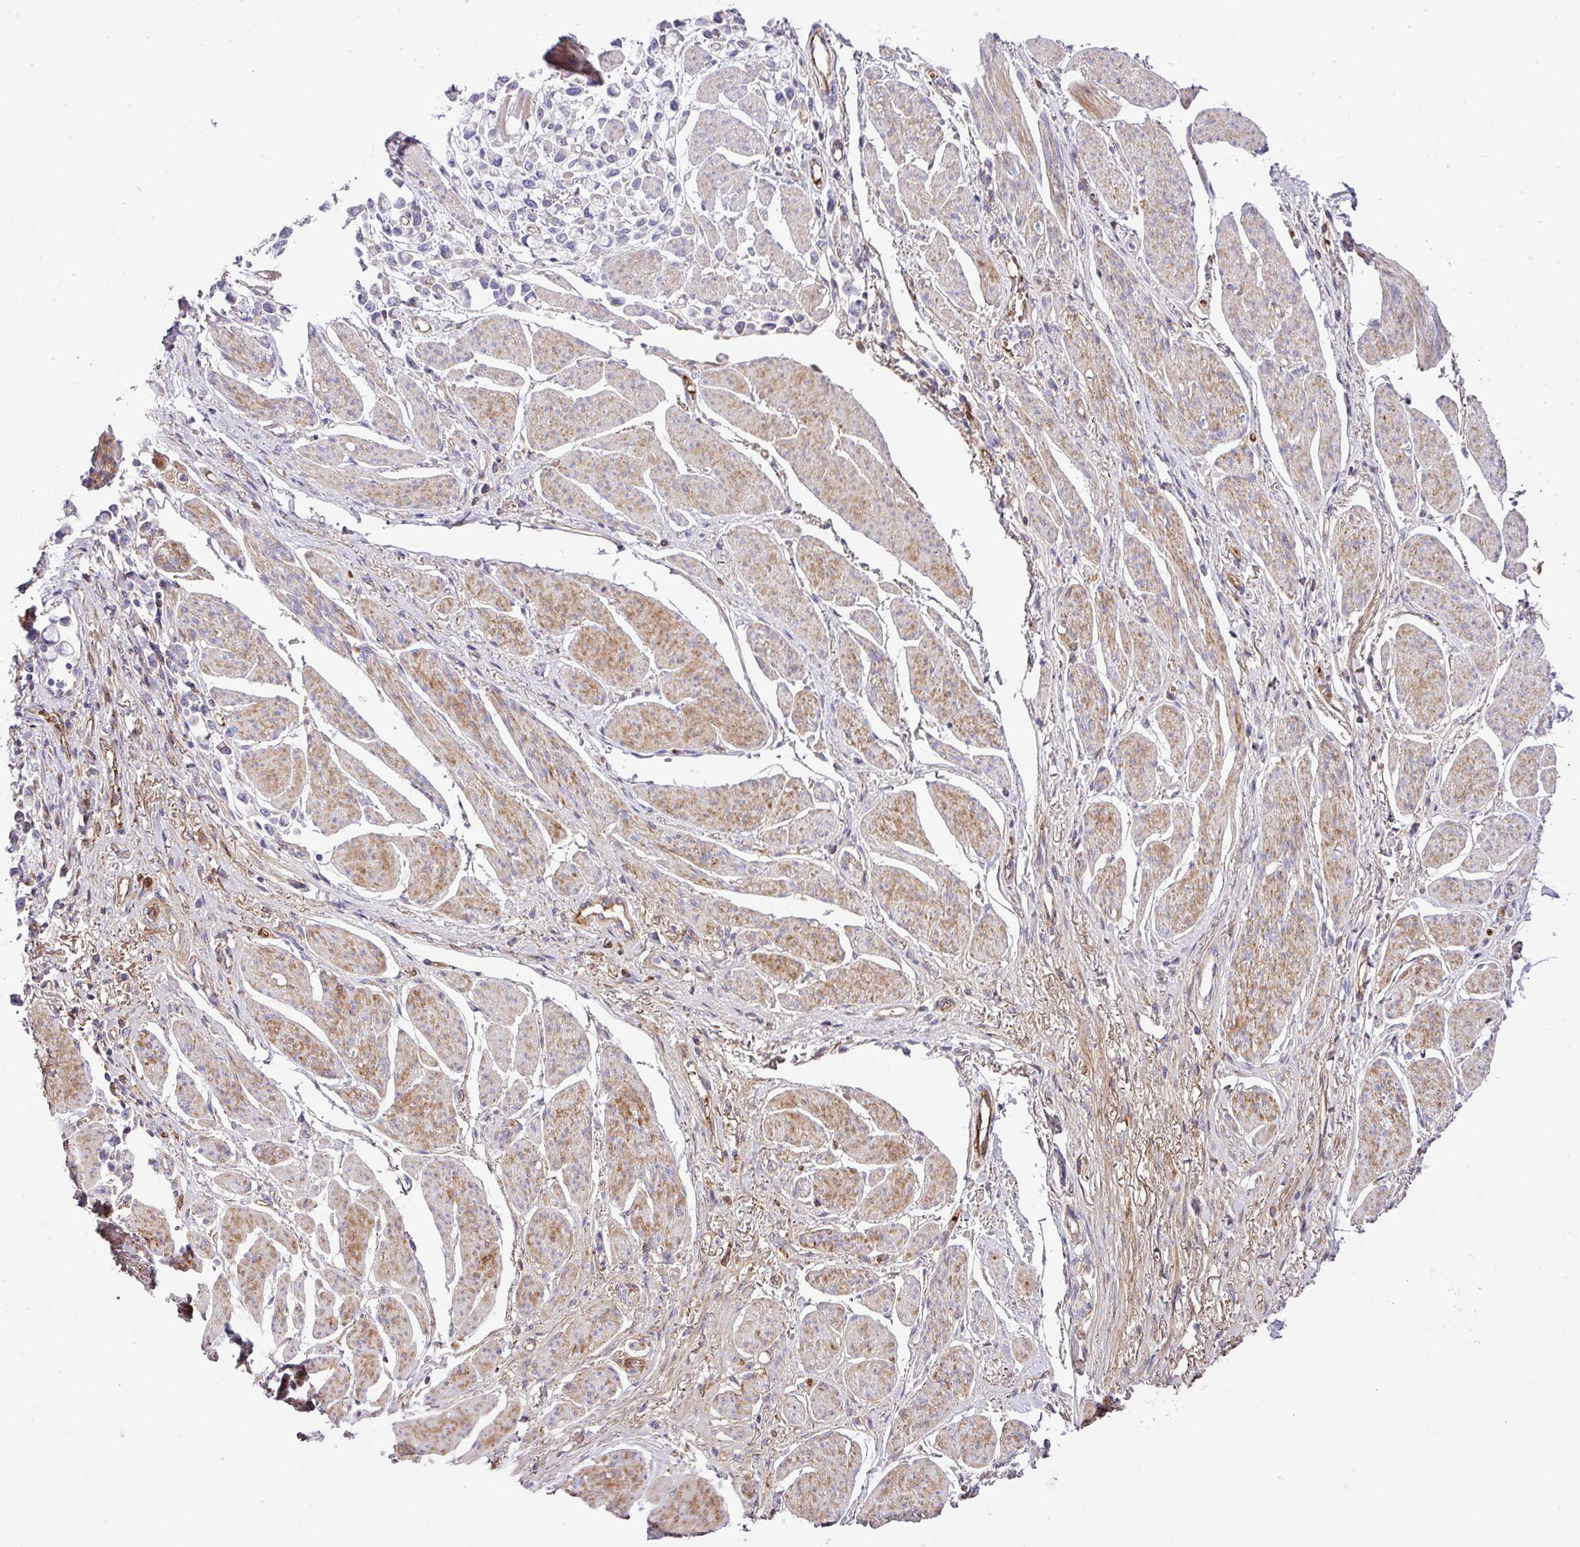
{"staining": {"intensity": "negative", "quantity": "none", "location": "none"}, "tissue": "stomach cancer", "cell_type": "Tumor cells", "image_type": "cancer", "snomed": [{"axis": "morphology", "description": "Adenocarcinoma, NOS"}, {"axis": "topography", "description": "Stomach"}], "caption": "Immunohistochemistry of stomach cancer shows no staining in tumor cells.", "gene": "CTXN2", "patient": {"sex": "female", "age": 81}}